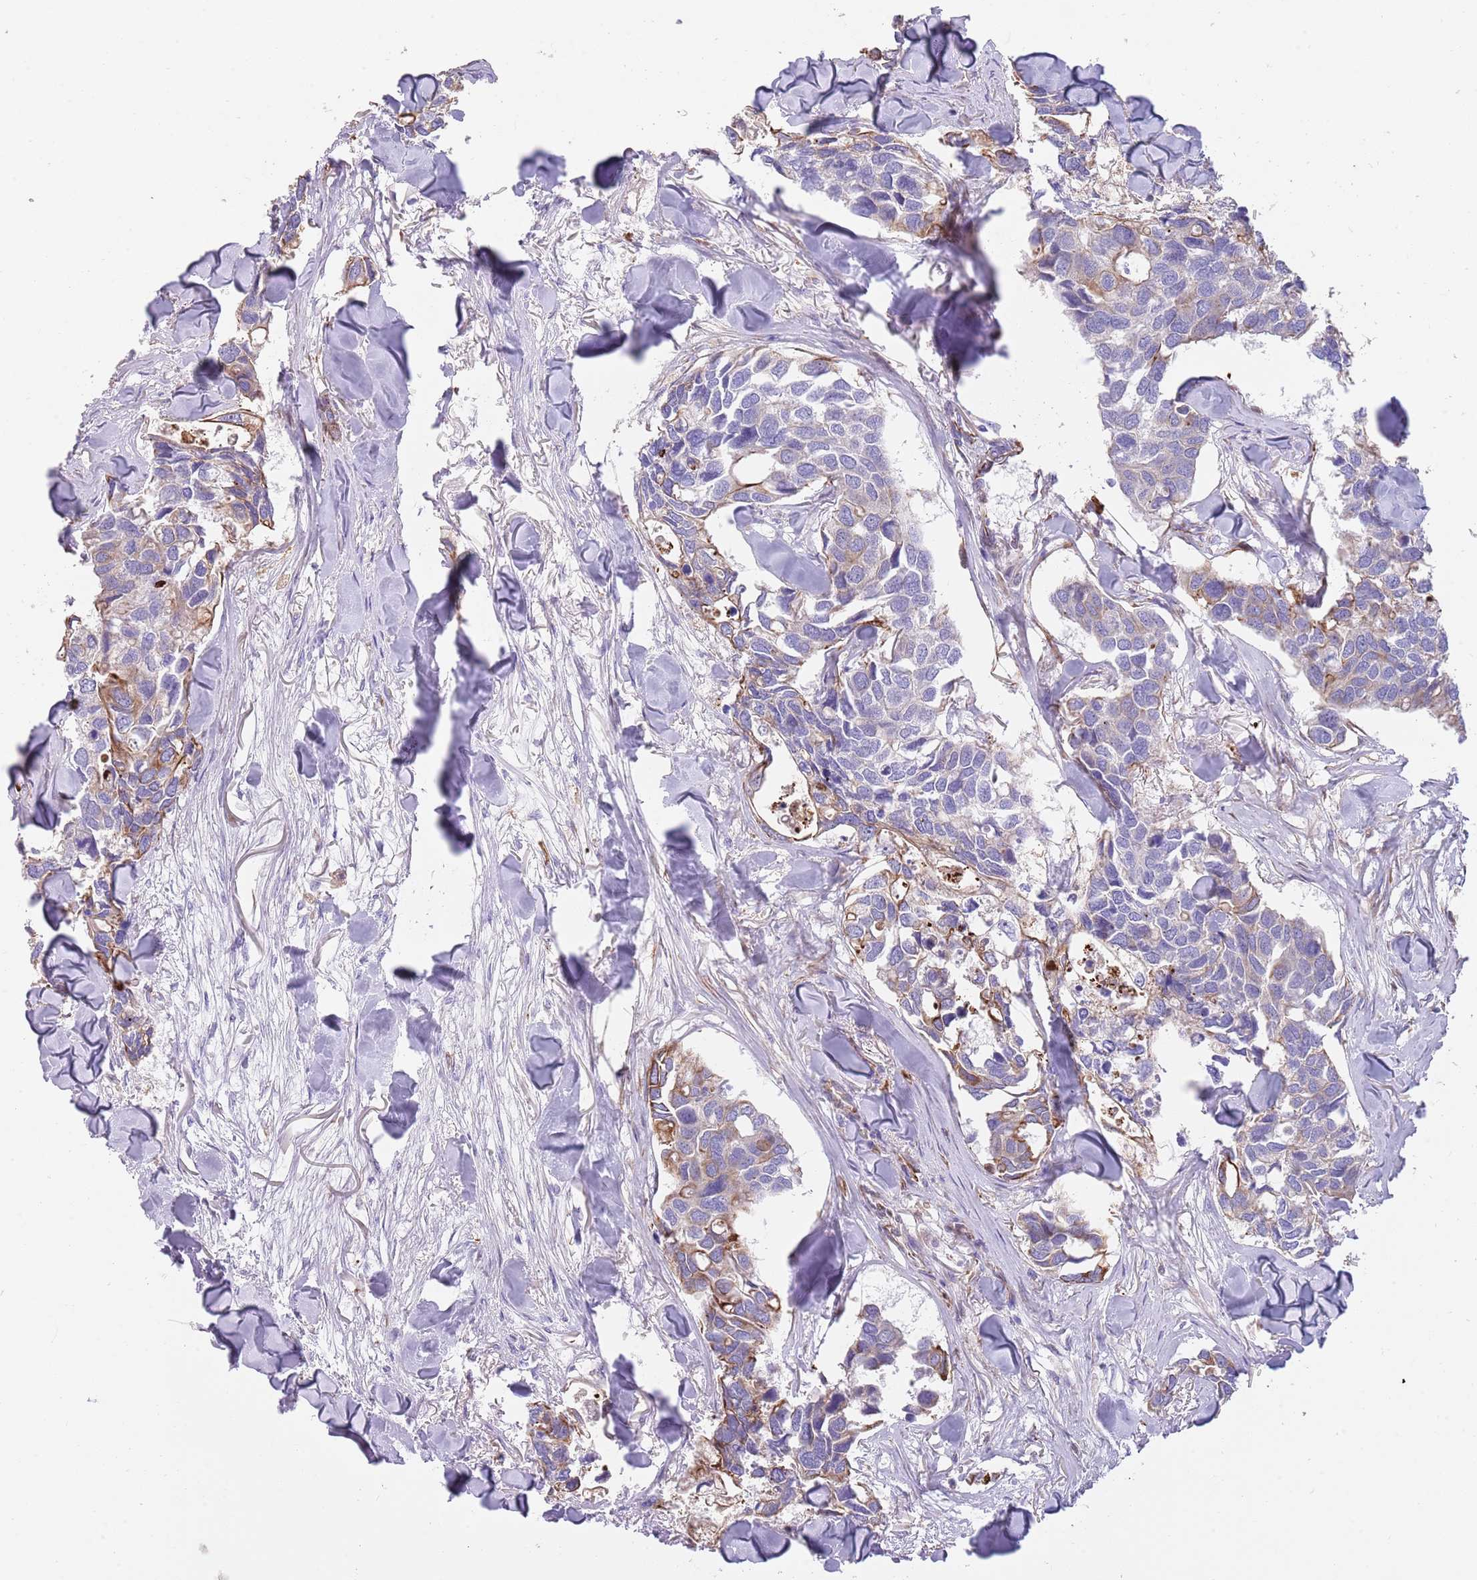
{"staining": {"intensity": "weak", "quantity": "<25%", "location": "cytoplasmic/membranous"}, "tissue": "breast cancer", "cell_type": "Tumor cells", "image_type": "cancer", "snomed": [{"axis": "morphology", "description": "Duct carcinoma"}, {"axis": "topography", "description": "Breast"}], "caption": "High power microscopy image of an immunohistochemistry micrograph of breast cancer, revealing no significant staining in tumor cells.", "gene": "MOGAT1", "patient": {"sex": "female", "age": 83}}